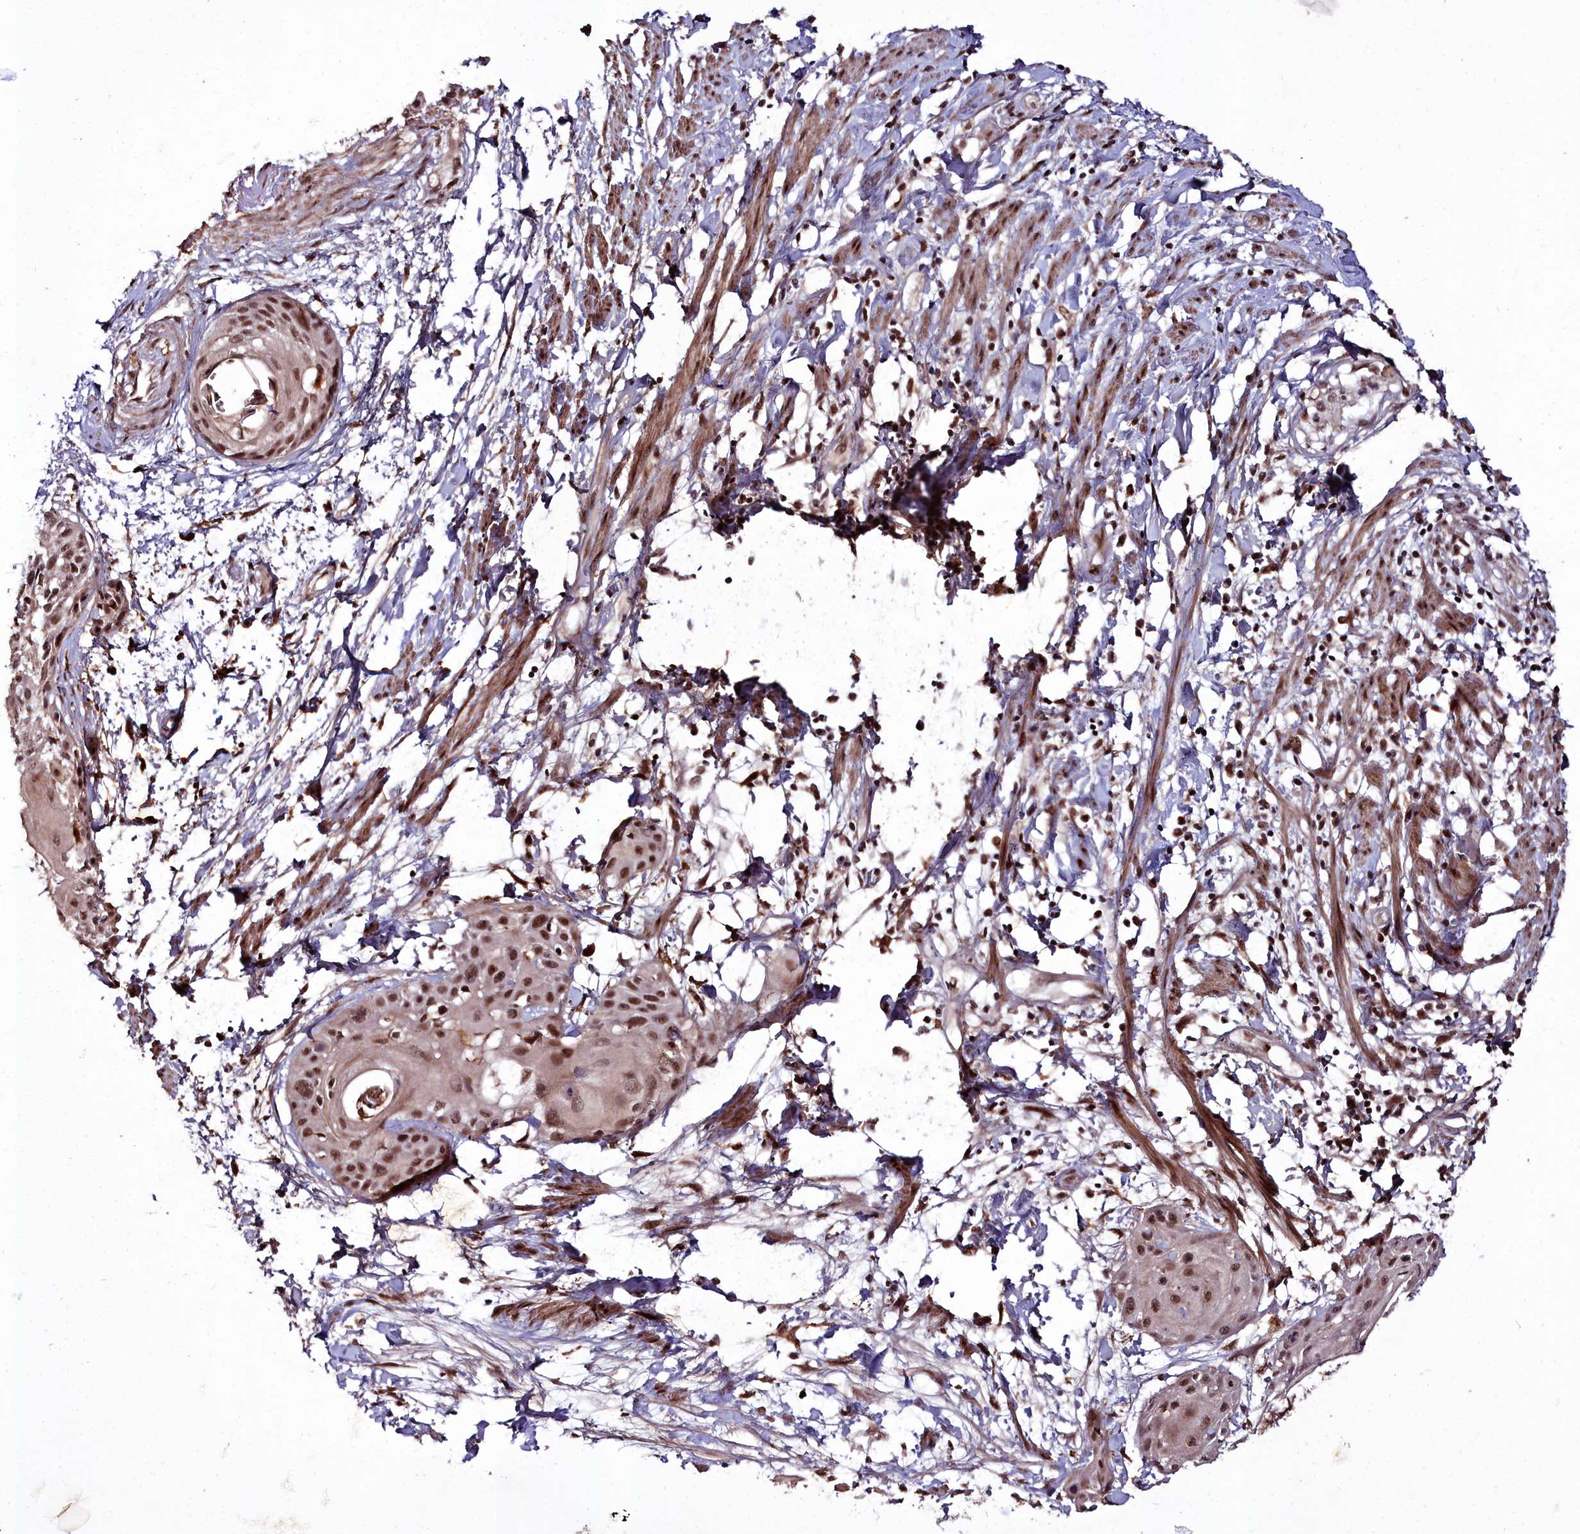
{"staining": {"intensity": "strong", "quantity": ">75%", "location": "nuclear"}, "tissue": "cervical cancer", "cell_type": "Tumor cells", "image_type": "cancer", "snomed": [{"axis": "morphology", "description": "Squamous cell carcinoma, NOS"}, {"axis": "topography", "description": "Cervix"}], "caption": "Squamous cell carcinoma (cervical) tissue demonstrates strong nuclear expression in about >75% of tumor cells, visualized by immunohistochemistry.", "gene": "CXXC1", "patient": {"sex": "female", "age": 57}}